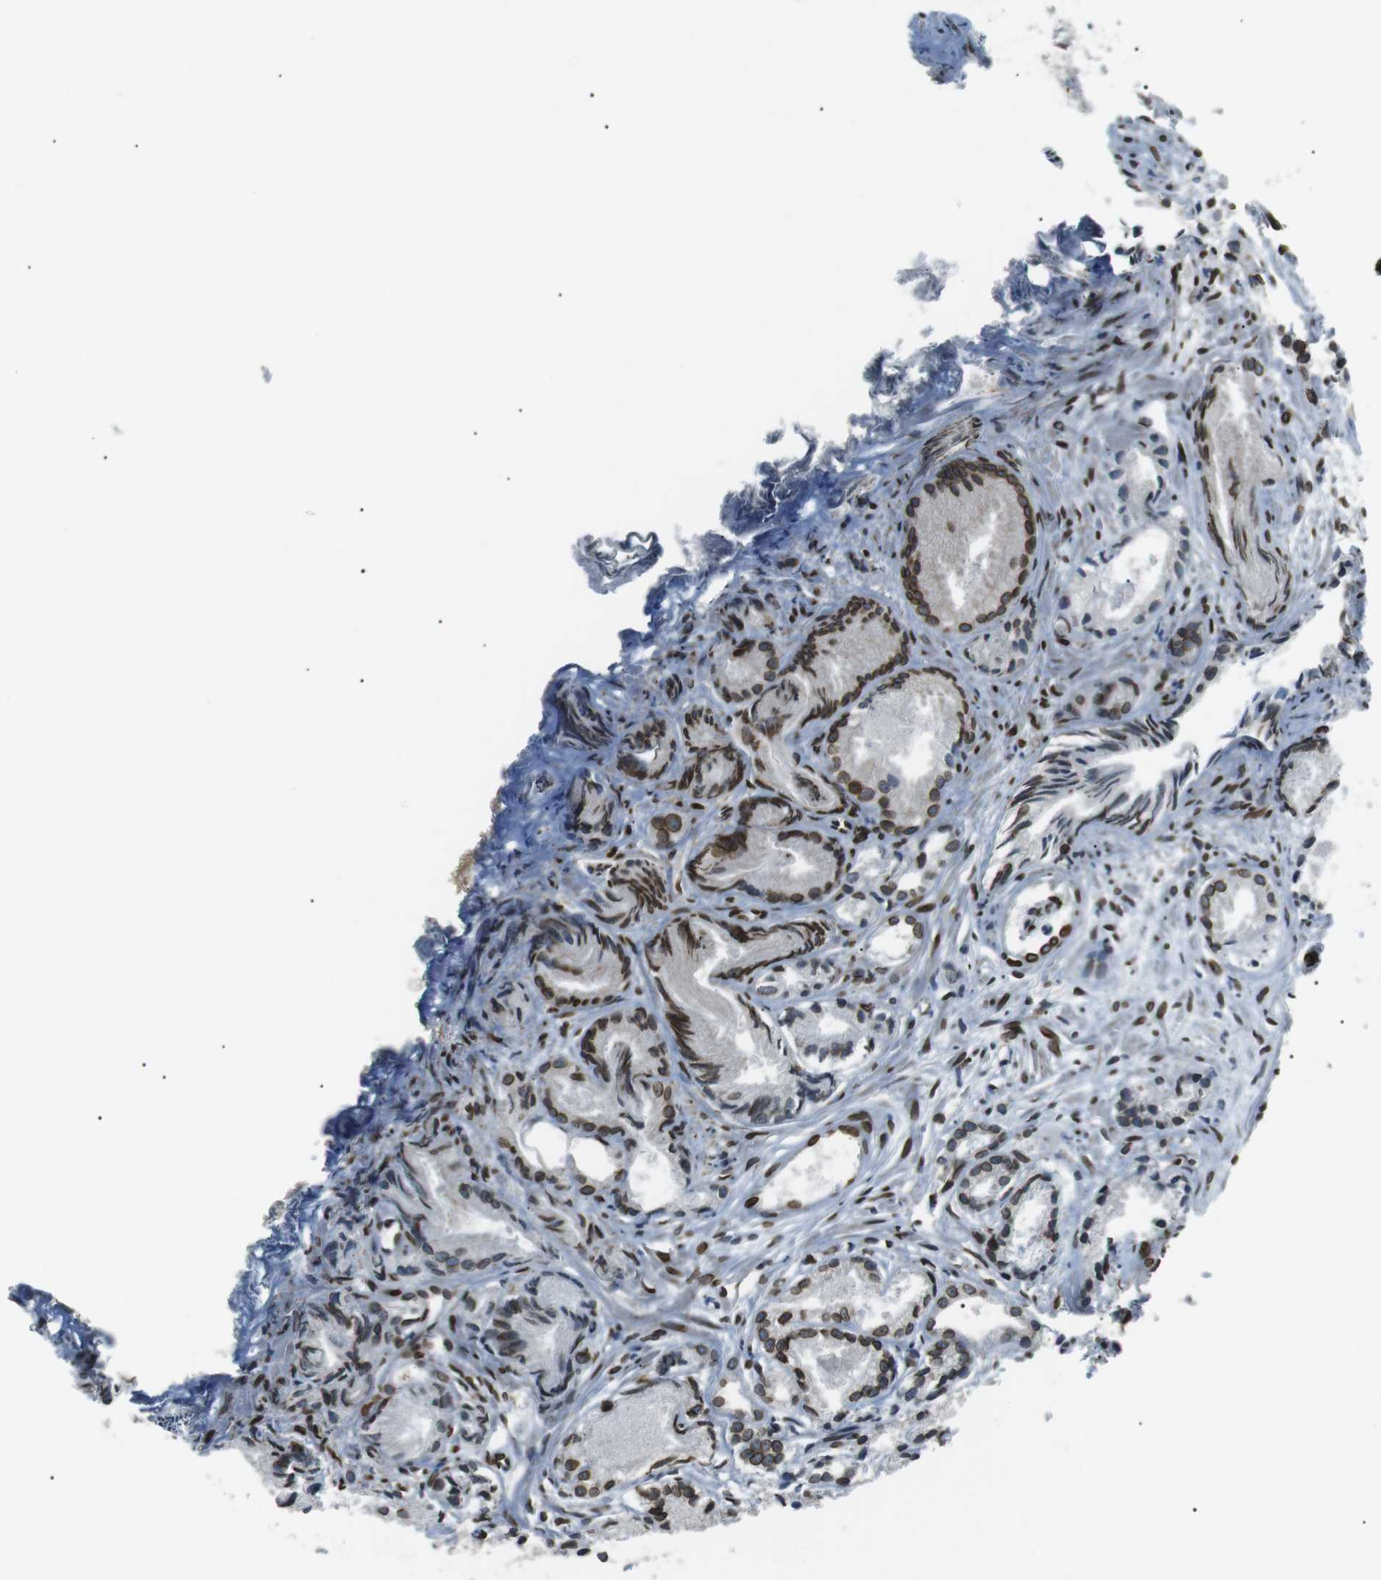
{"staining": {"intensity": "moderate", "quantity": "25%-75%", "location": "cytoplasmic/membranous,nuclear"}, "tissue": "prostate cancer", "cell_type": "Tumor cells", "image_type": "cancer", "snomed": [{"axis": "morphology", "description": "Adenocarcinoma, Low grade"}, {"axis": "topography", "description": "Prostate"}], "caption": "DAB immunohistochemical staining of human adenocarcinoma (low-grade) (prostate) shows moderate cytoplasmic/membranous and nuclear protein positivity in about 25%-75% of tumor cells.", "gene": "TMX4", "patient": {"sex": "male", "age": 72}}